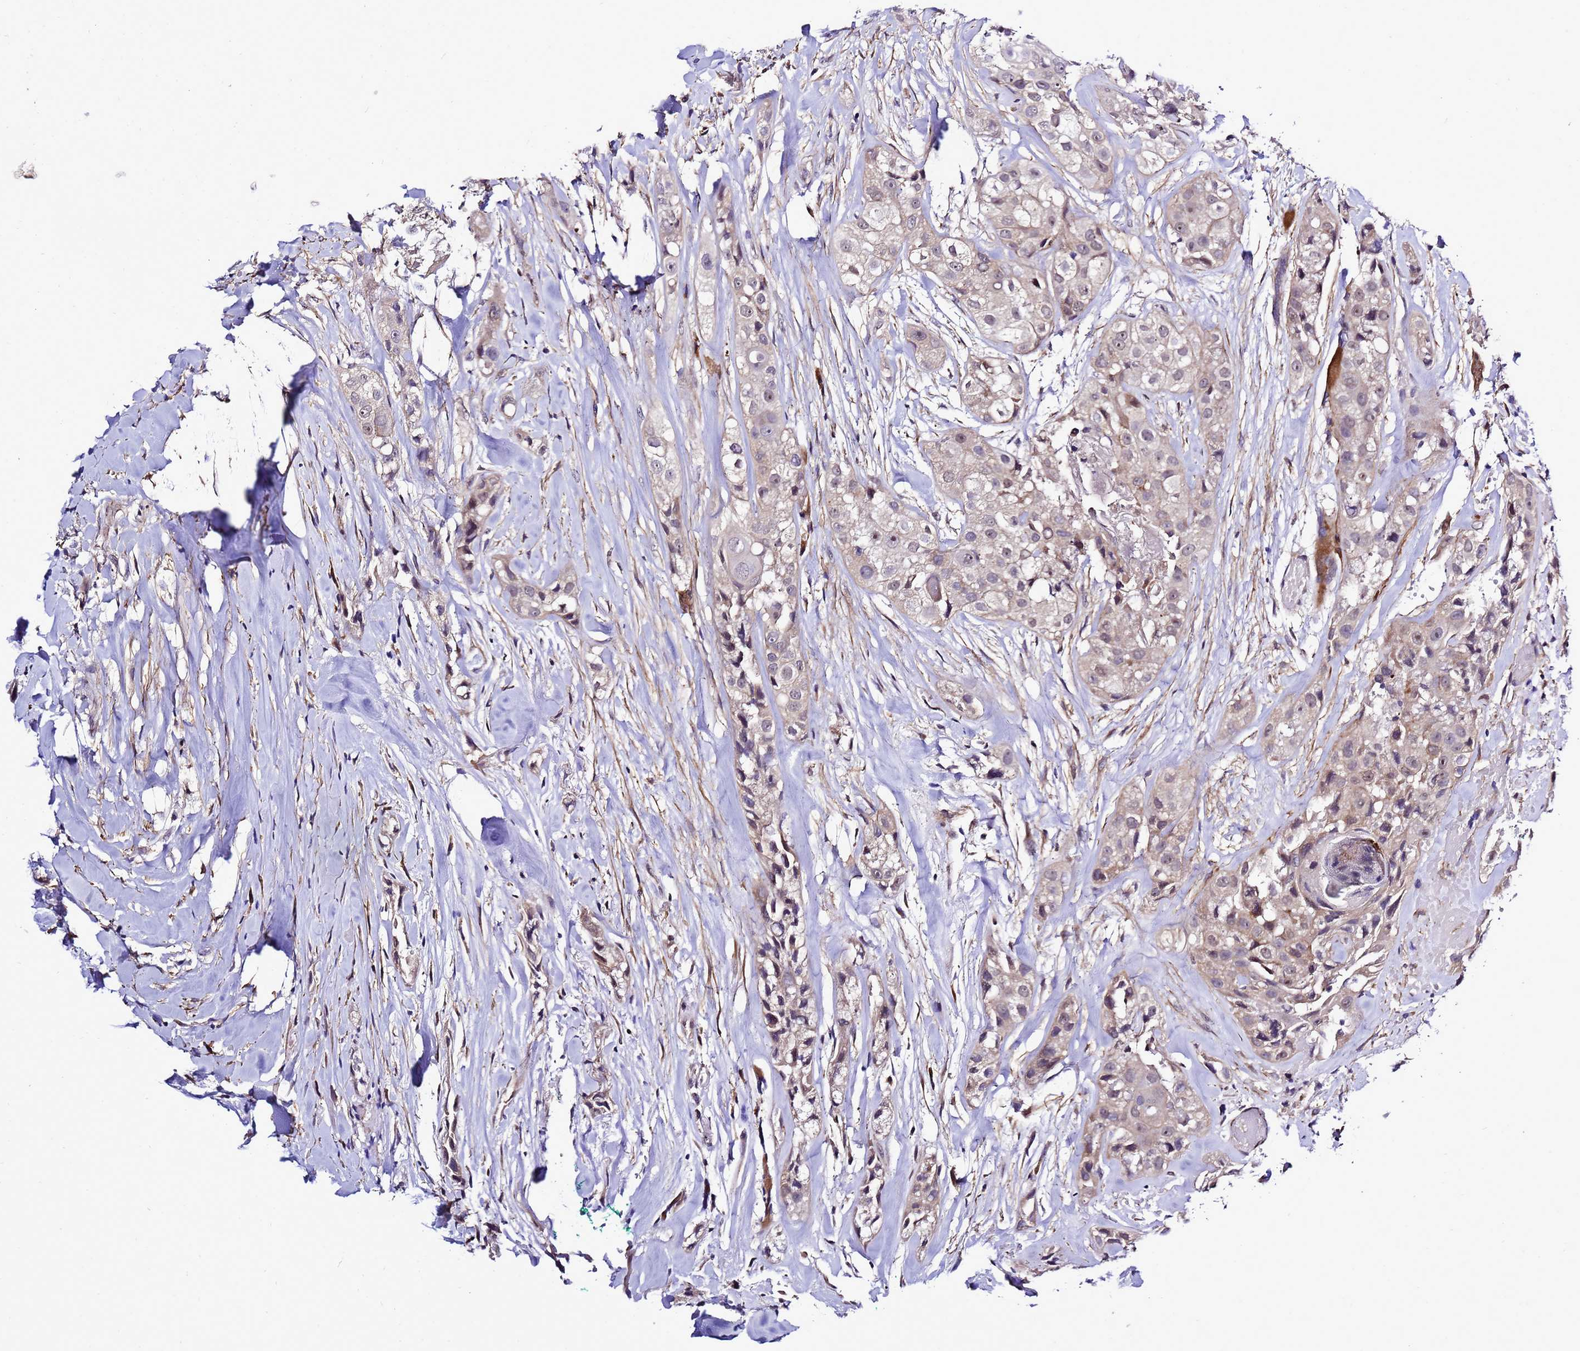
{"staining": {"intensity": "weak", "quantity": "<25%", "location": "cytoplasmic/membranous"}, "tissue": "head and neck cancer", "cell_type": "Tumor cells", "image_type": "cancer", "snomed": [{"axis": "morphology", "description": "Normal tissue, NOS"}, {"axis": "morphology", "description": "Squamous cell carcinoma, NOS"}, {"axis": "topography", "description": "Skeletal muscle"}, {"axis": "topography", "description": "Head-Neck"}], "caption": "This is a image of immunohistochemistry (IHC) staining of head and neck cancer, which shows no positivity in tumor cells. (DAB immunohistochemistry visualized using brightfield microscopy, high magnification).", "gene": "GZF1", "patient": {"sex": "male", "age": 51}}